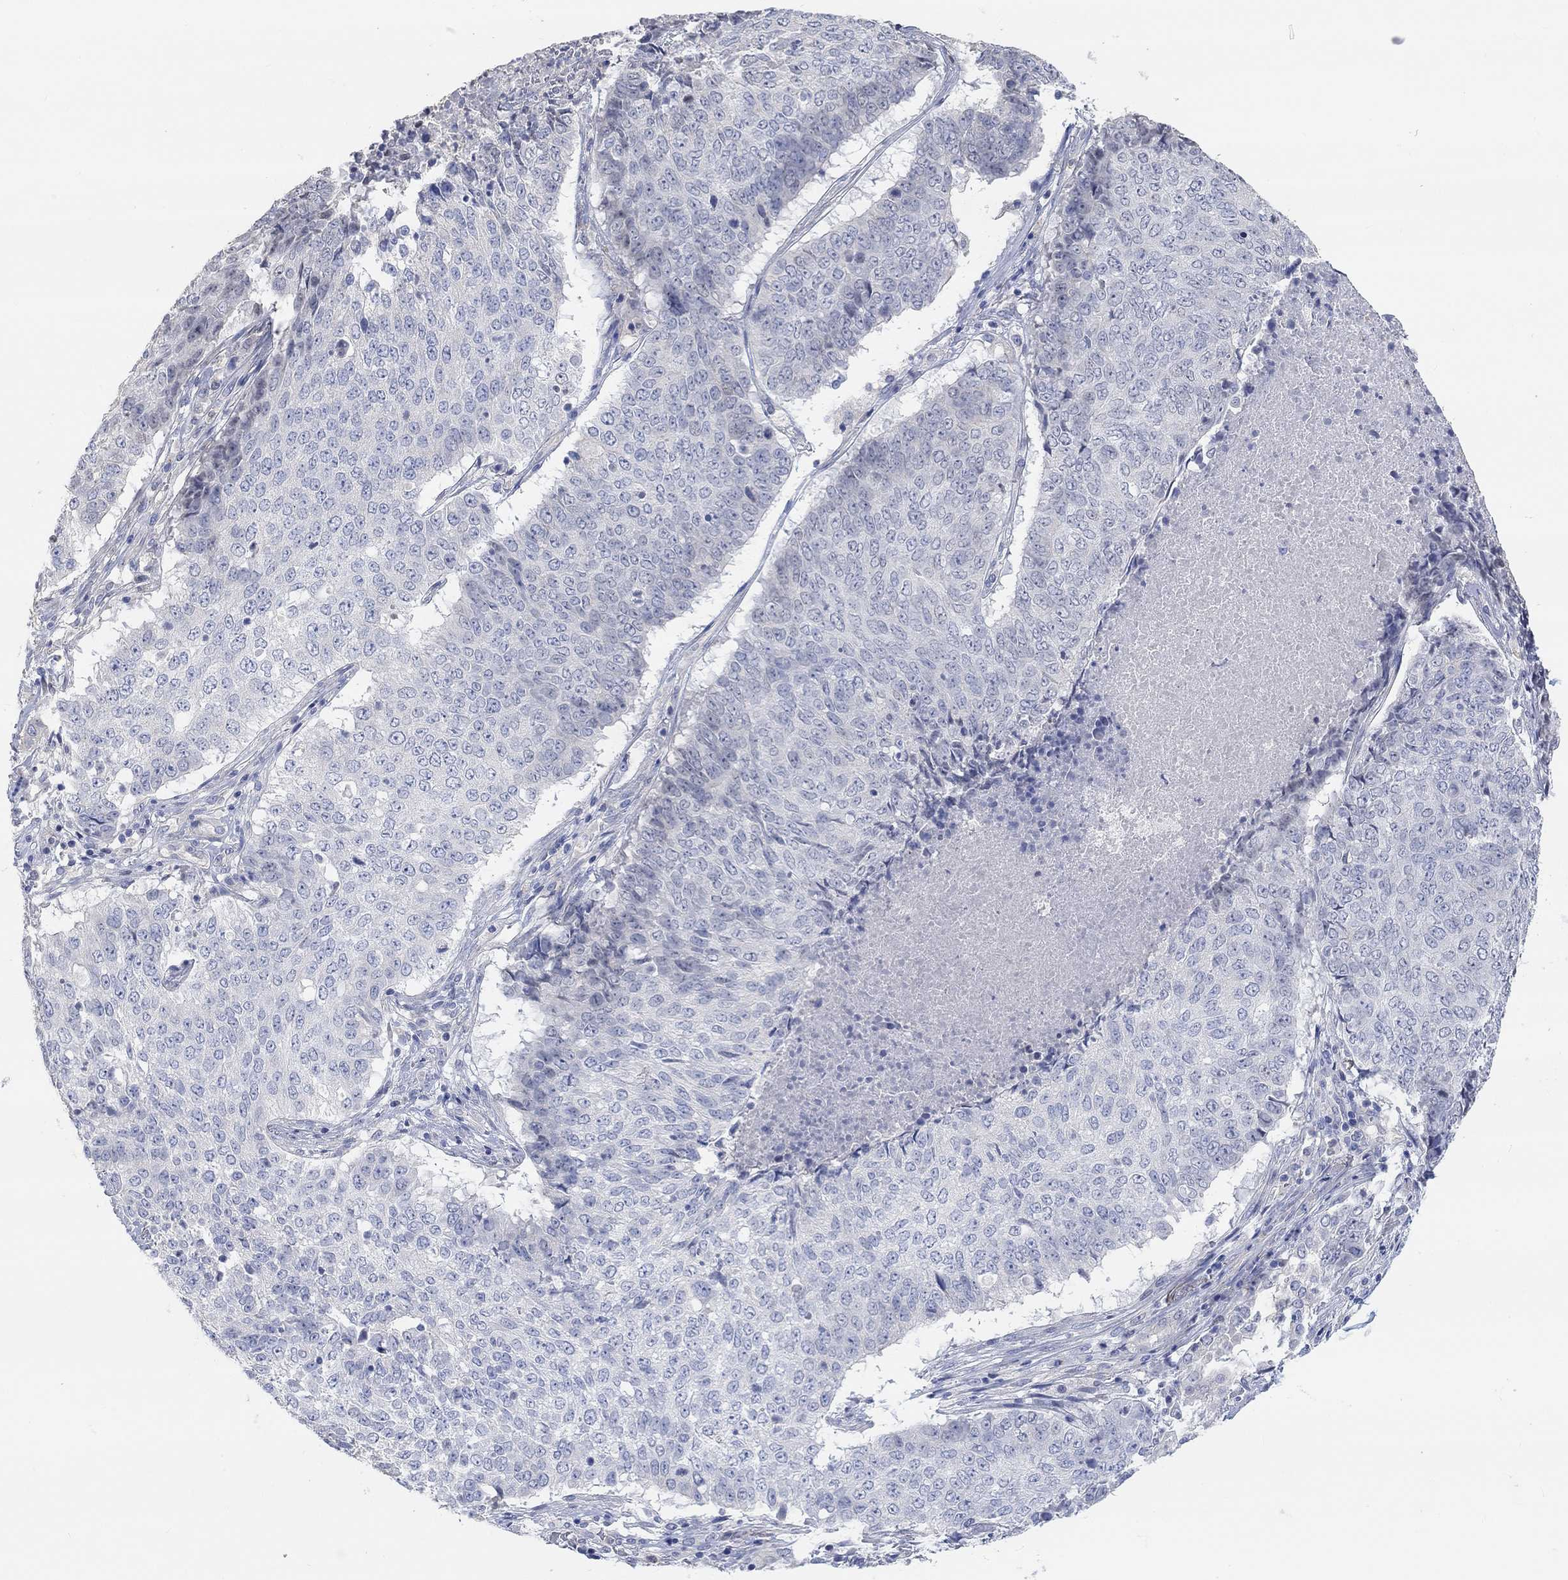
{"staining": {"intensity": "negative", "quantity": "none", "location": "none"}, "tissue": "lung cancer", "cell_type": "Tumor cells", "image_type": "cancer", "snomed": [{"axis": "morphology", "description": "Squamous cell carcinoma, NOS"}, {"axis": "topography", "description": "Lung"}], "caption": "DAB (3,3'-diaminobenzidine) immunohistochemical staining of human lung squamous cell carcinoma exhibits no significant expression in tumor cells.", "gene": "NLRP14", "patient": {"sex": "male", "age": 64}}